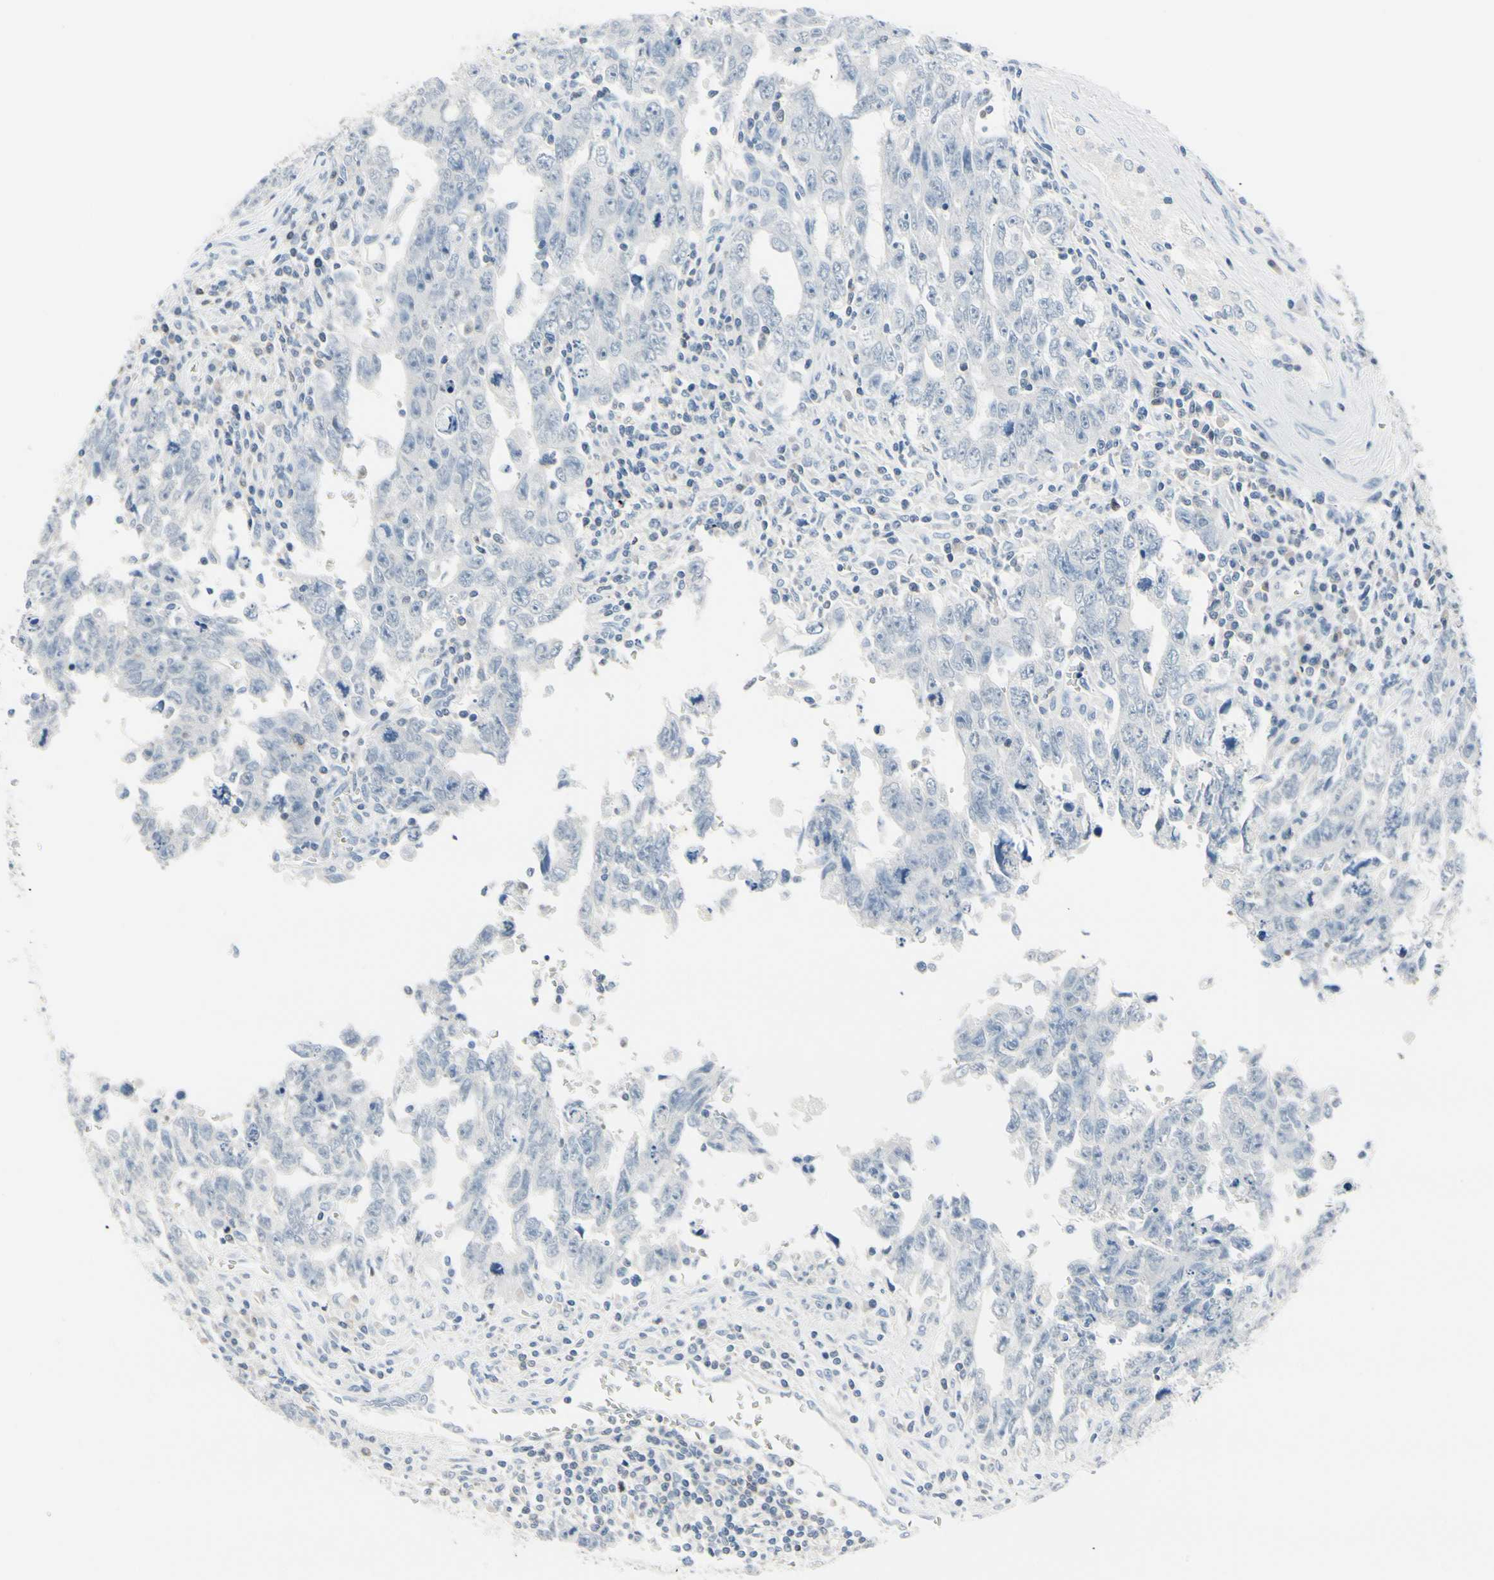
{"staining": {"intensity": "negative", "quantity": "none", "location": "none"}, "tissue": "testis cancer", "cell_type": "Tumor cells", "image_type": "cancer", "snomed": [{"axis": "morphology", "description": "Carcinoma, Embryonal, NOS"}, {"axis": "topography", "description": "Testis"}], "caption": "Tumor cells are negative for protein expression in human embryonal carcinoma (testis).", "gene": "NFATC2", "patient": {"sex": "male", "age": 28}}